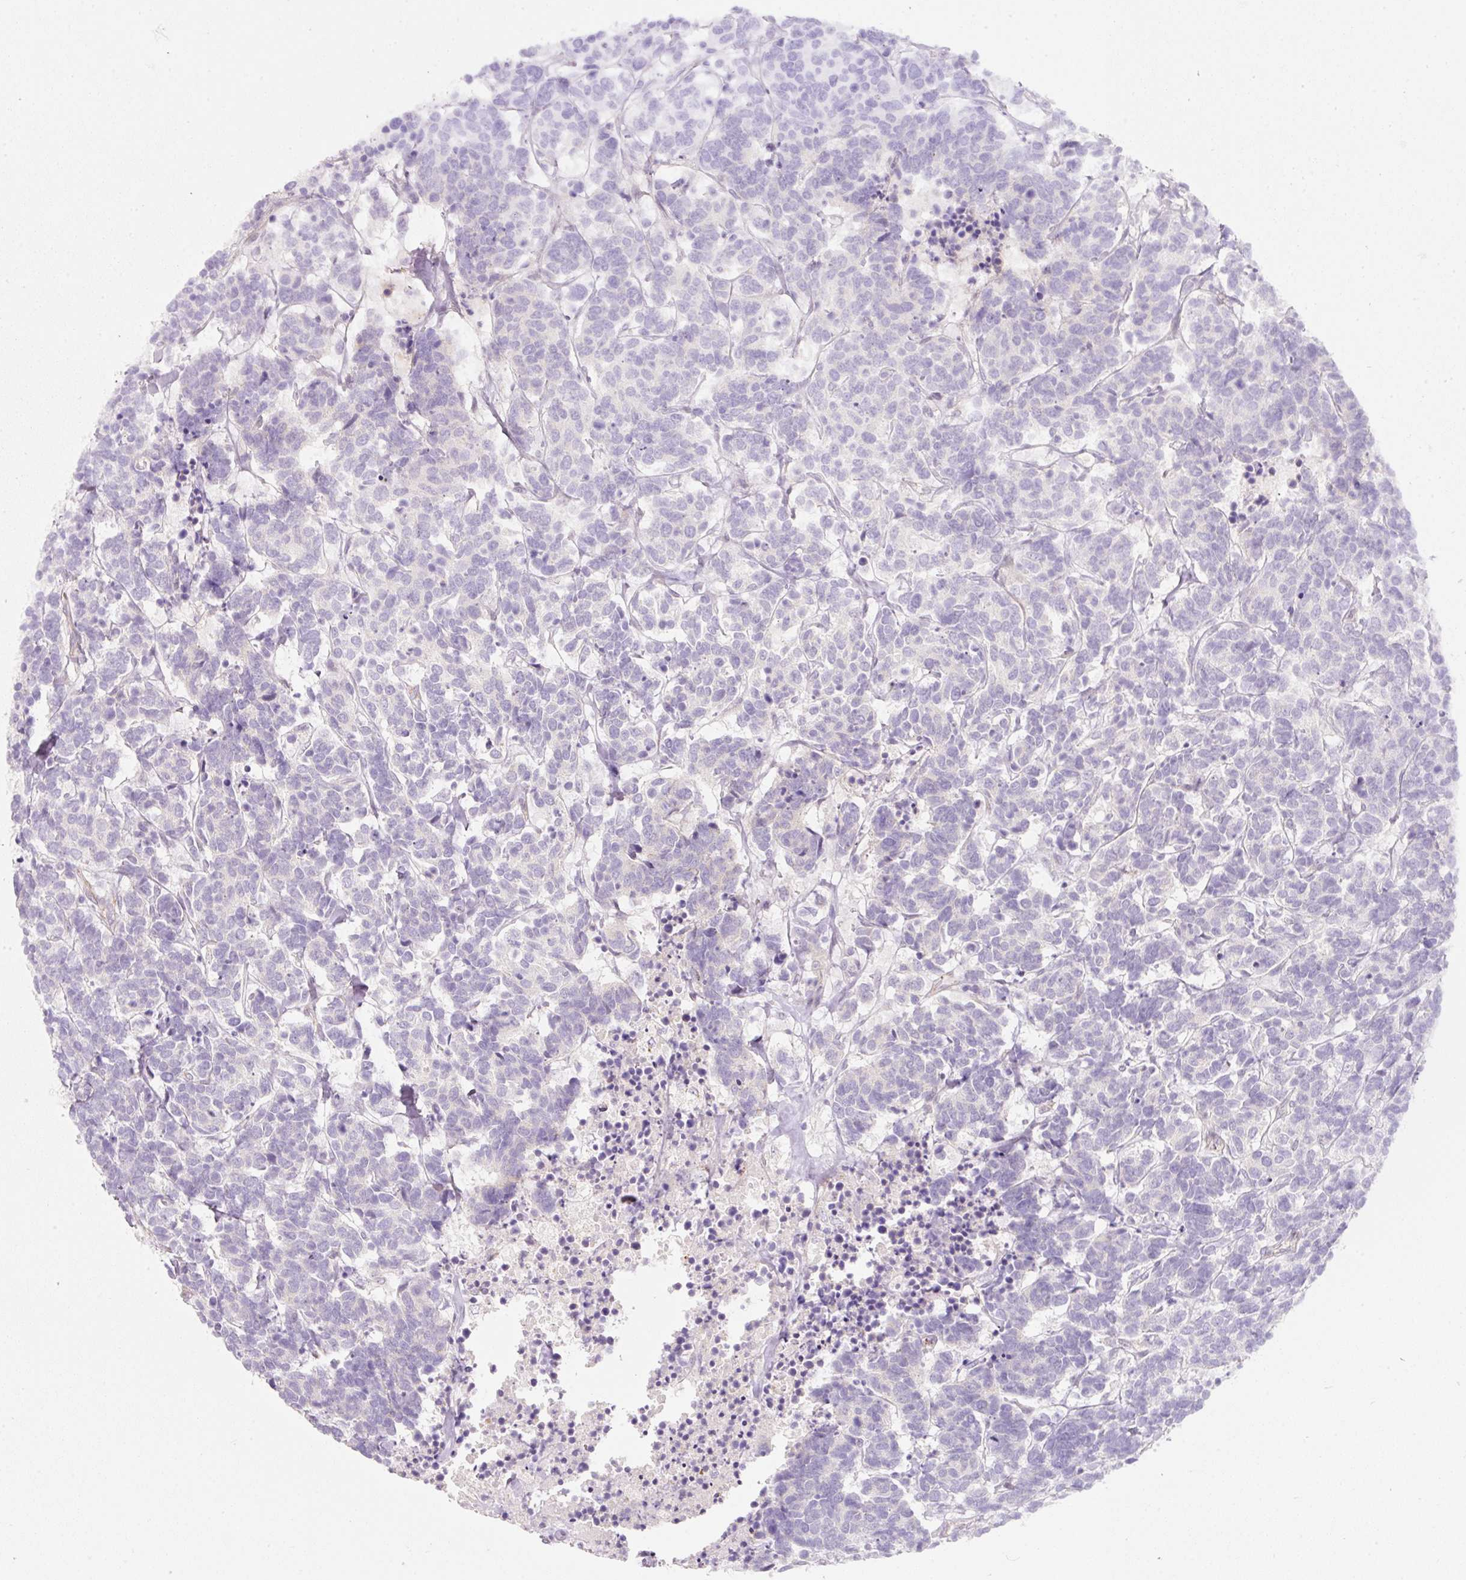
{"staining": {"intensity": "negative", "quantity": "none", "location": "none"}, "tissue": "carcinoid", "cell_type": "Tumor cells", "image_type": "cancer", "snomed": [{"axis": "morphology", "description": "Carcinoma, NOS"}, {"axis": "morphology", "description": "Carcinoid, malignant, NOS"}, {"axis": "topography", "description": "Urinary bladder"}], "caption": "Human carcinoid stained for a protein using IHC shows no expression in tumor cells.", "gene": "NBPF11", "patient": {"sex": "male", "age": 57}}